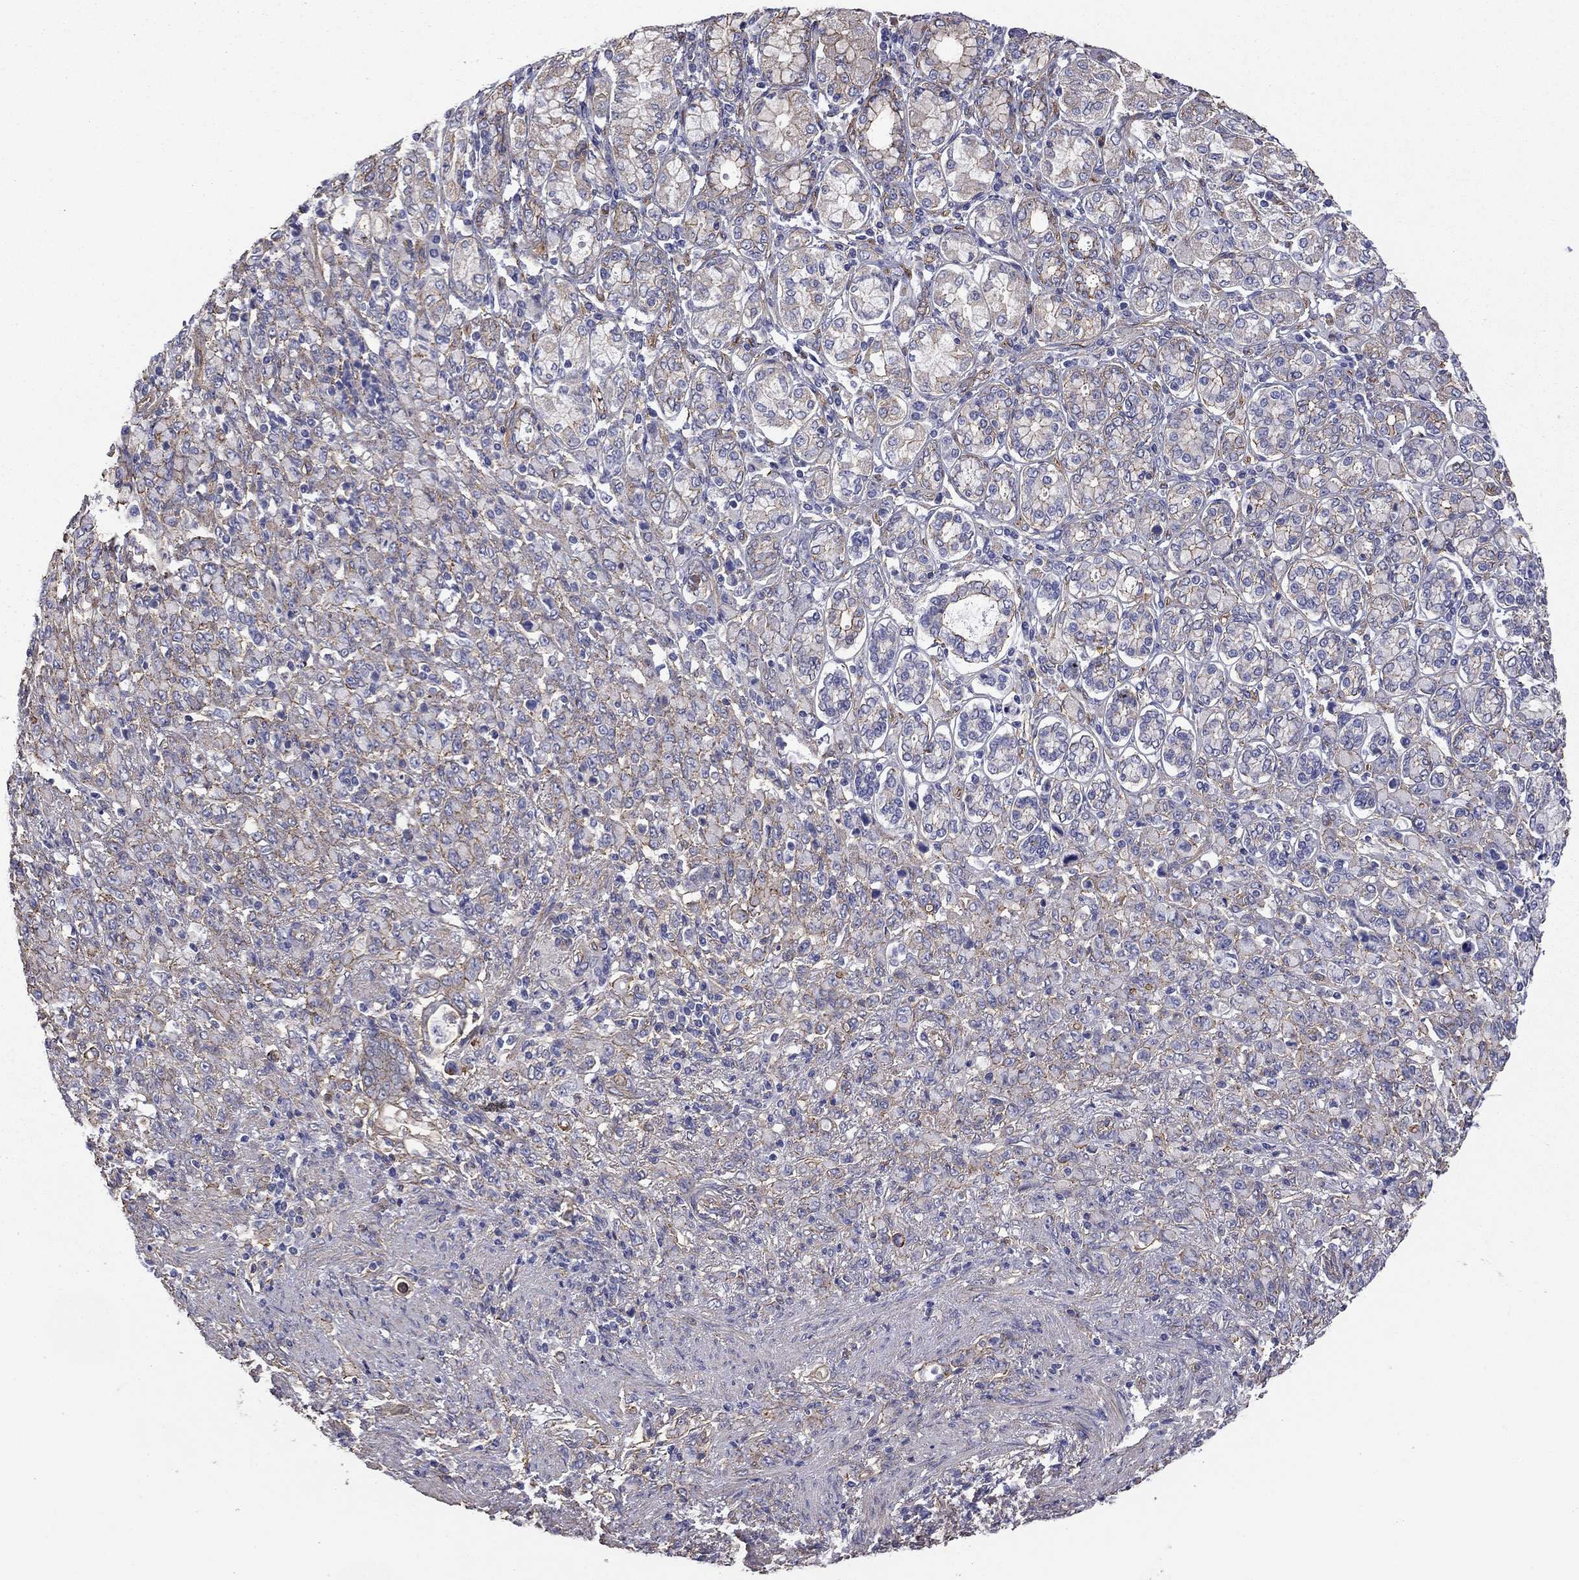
{"staining": {"intensity": "moderate", "quantity": "<25%", "location": "cytoplasmic/membranous"}, "tissue": "stomach cancer", "cell_type": "Tumor cells", "image_type": "cancer", "snomed": [{"axis": "morphology", "description": "Normal tissue, NOS"}, {"axis": "morphology", "description": "Adenocarcinoma, NOS"}, {"axis": "topography", "description": "Stomach"}], "caption": "Human adenocarcinoma (stomach) stained with a brown dye displays moderate cytoplasmic/membranous positive positivity in approximately <25% of tumor cells.", "gene": "TCHH", "patient": {"sex": "female", "age": 79}}